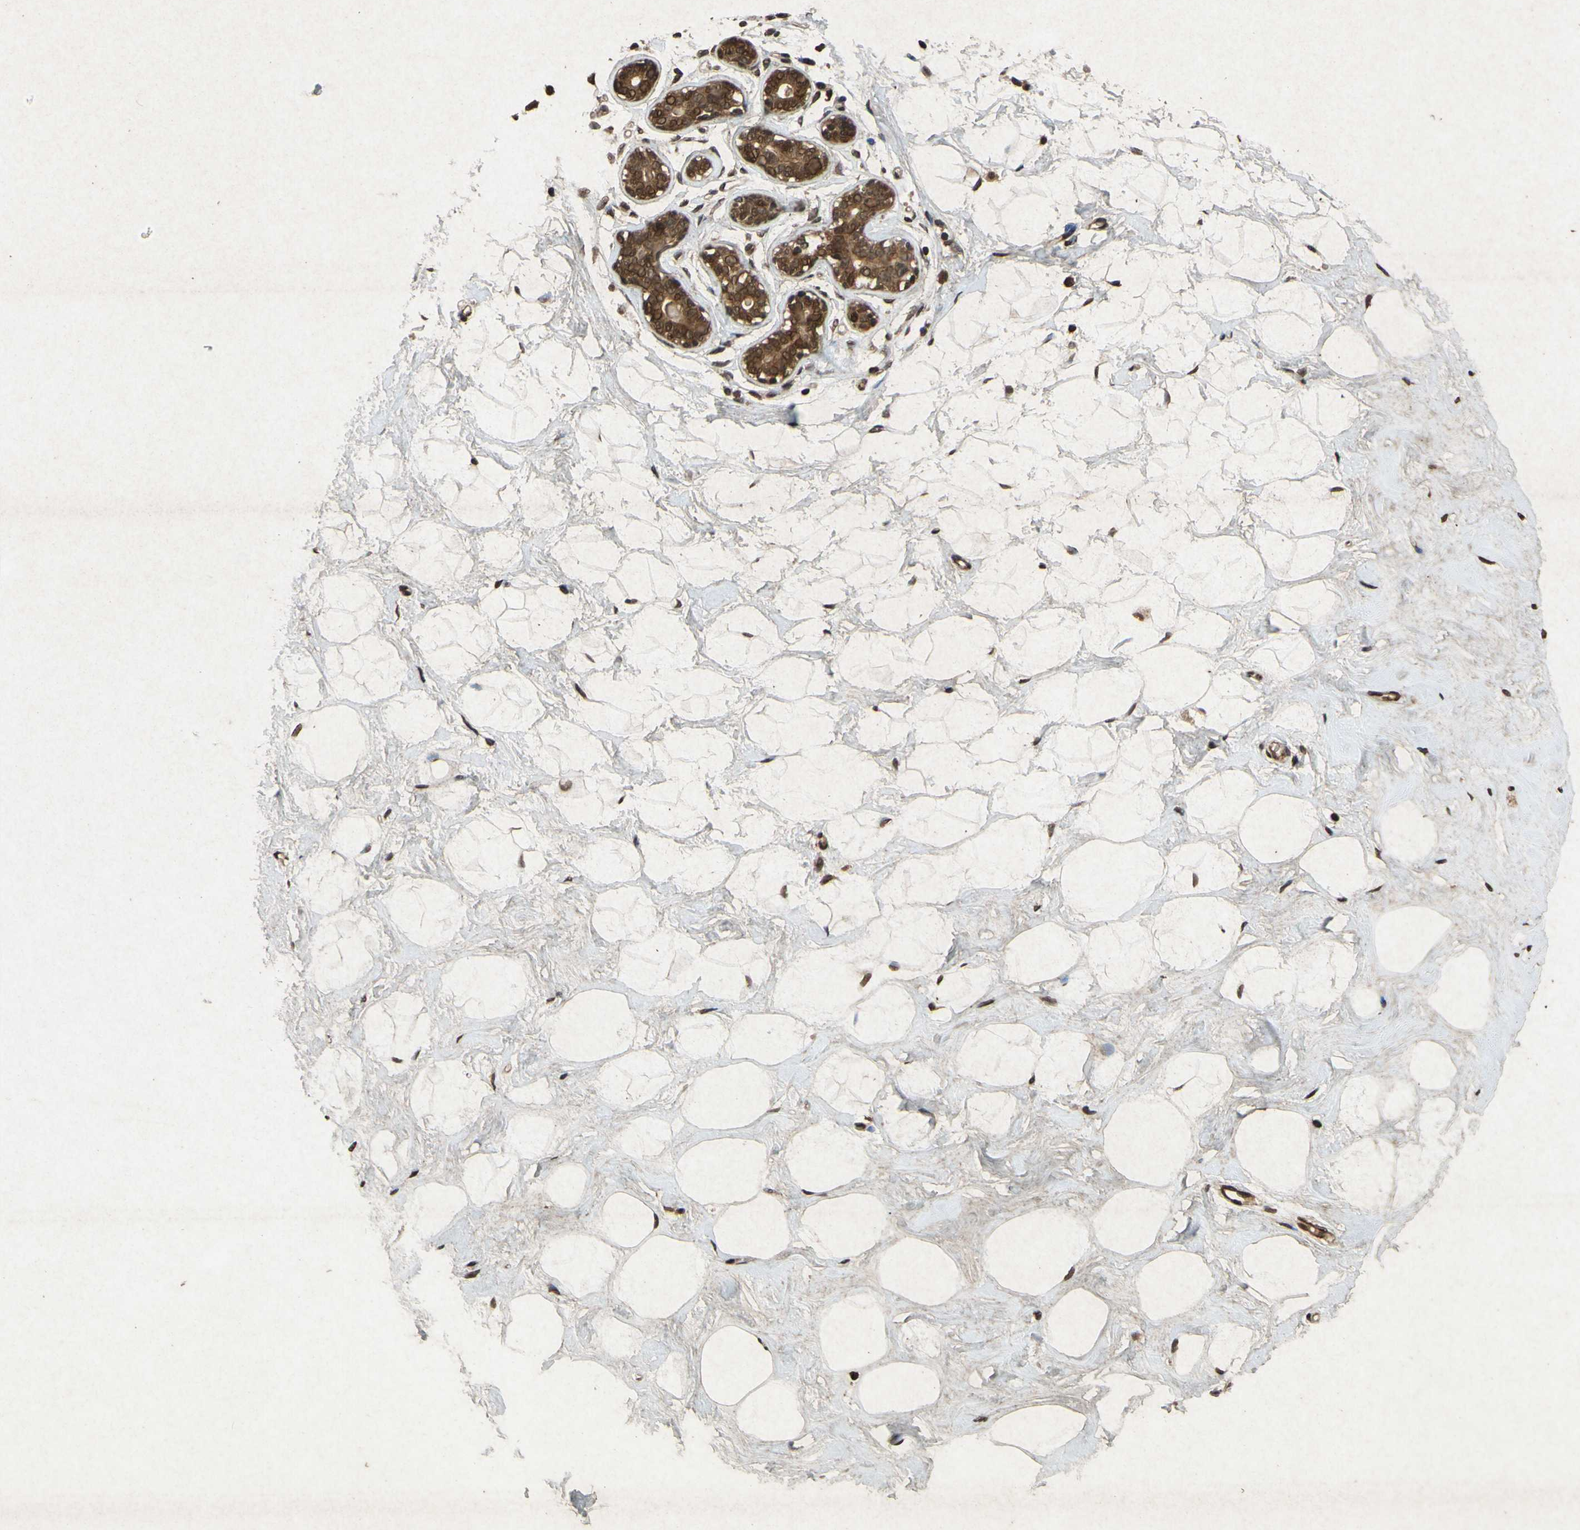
{"staining": {"intensity": "strong", "quantity": ">75%", "location": "nuclear"}, "tissue": "breast", "cell_type": "Adipocytes", "image_type": "normal", "snomed": [{"axis": "morphology", "description": "Normal tissue, NOS"}, {"axis": "topography", "description": "Breast"}], "caption": "Breast was stained to show a protein in brown. There is high levels of strong nuclear positivity in about >75% of adipocytes.", "gene": "ATP6V1H", "patient": {"sex": "female", "age": 23}}